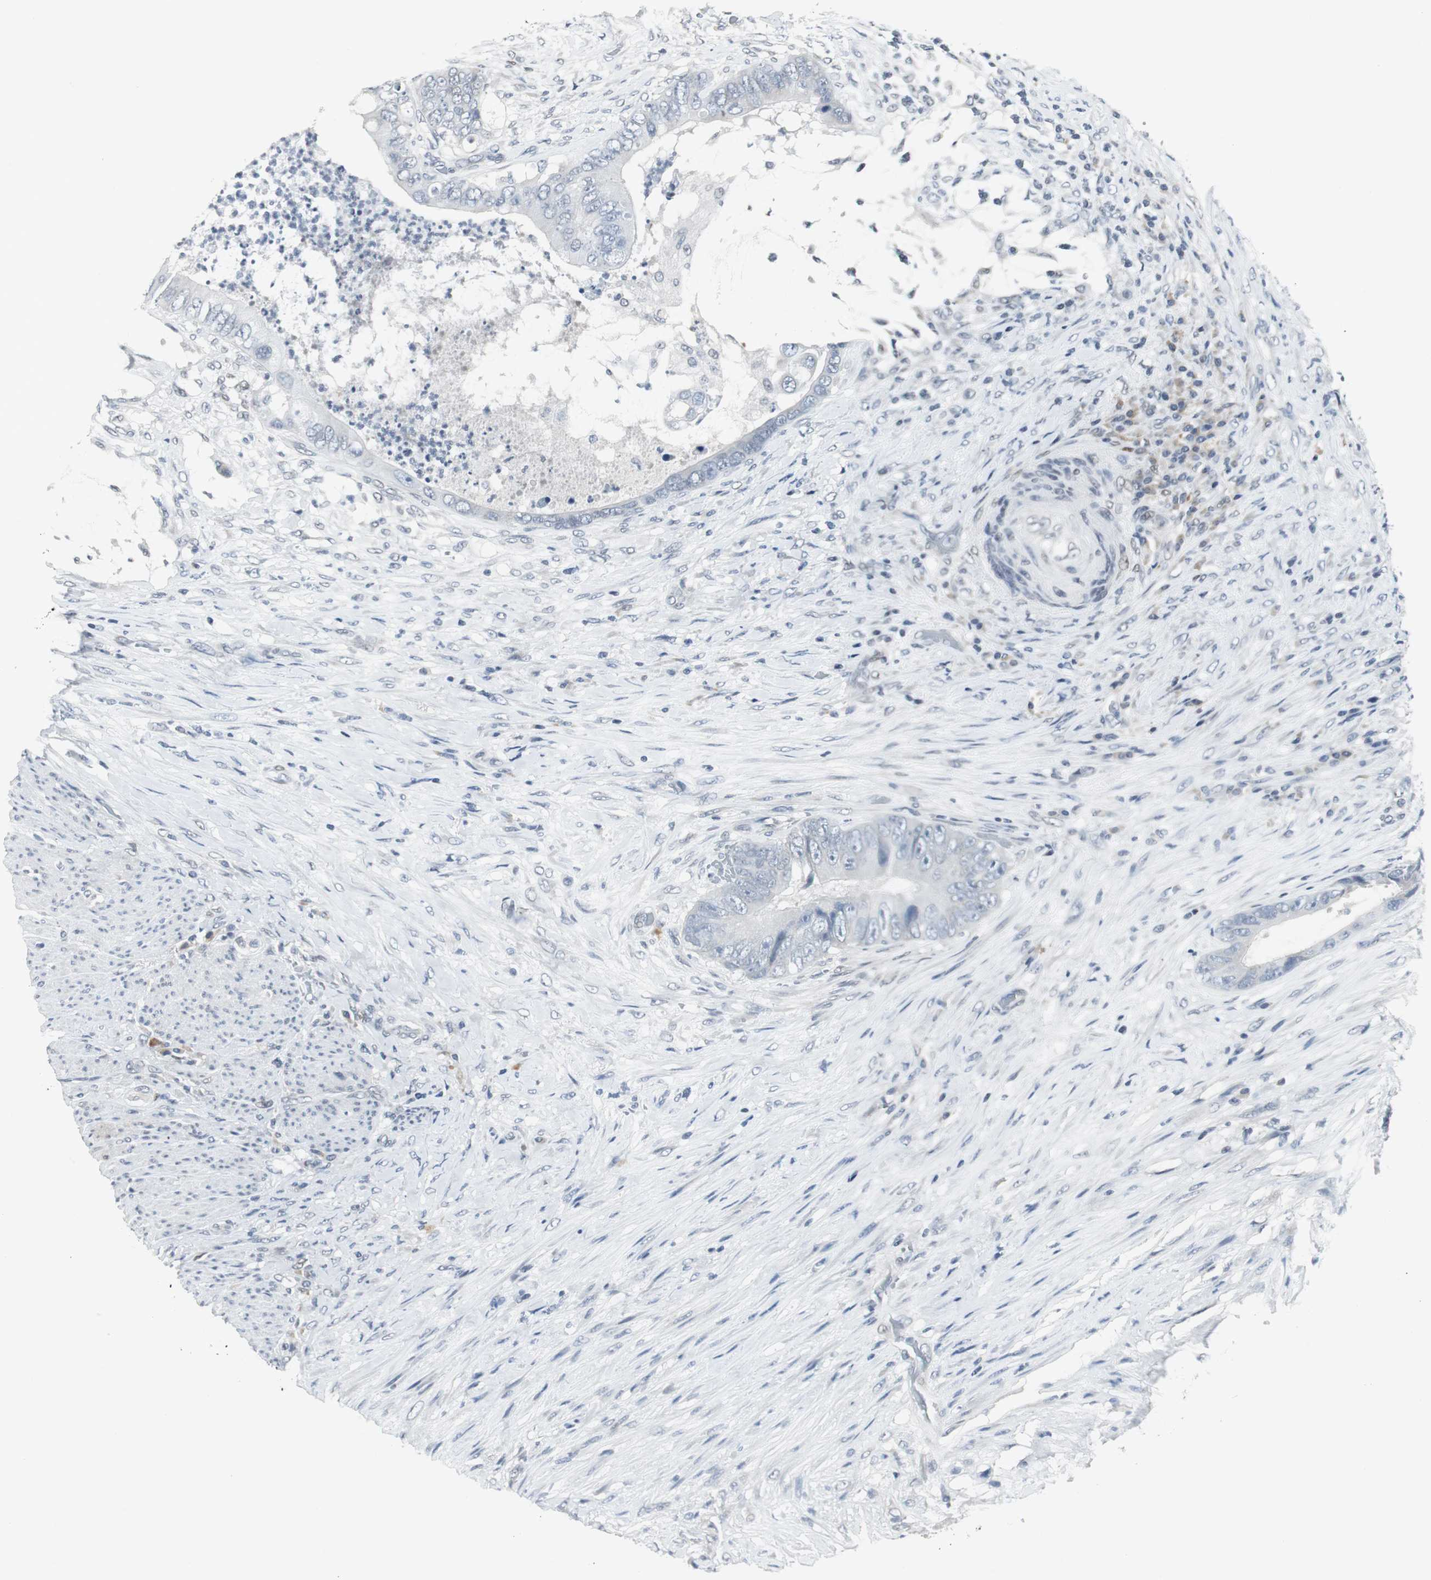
{"staining": {"intensity": "negative", "quantity": "none", "location": "none"}, "tissue": "colorectal cancer", "cell_type": "Tumor cells", "image_type": "cancer", "snomed": [{"axis": "morphology", "description": "Adenocarcinoma, NOS"}, {"axis": "topography", "description": "Rectum"}], "caption": "Immunohistochemistry image of neoplastic tissue: colorectal cancer (adenocarcinoma) stained with DAB (3,3'-diaminobenzidine) demonstrates no significant protein expression in tumor cells.", "gene": "ELK1", "patient": {"sex": "female", "age": 77}}